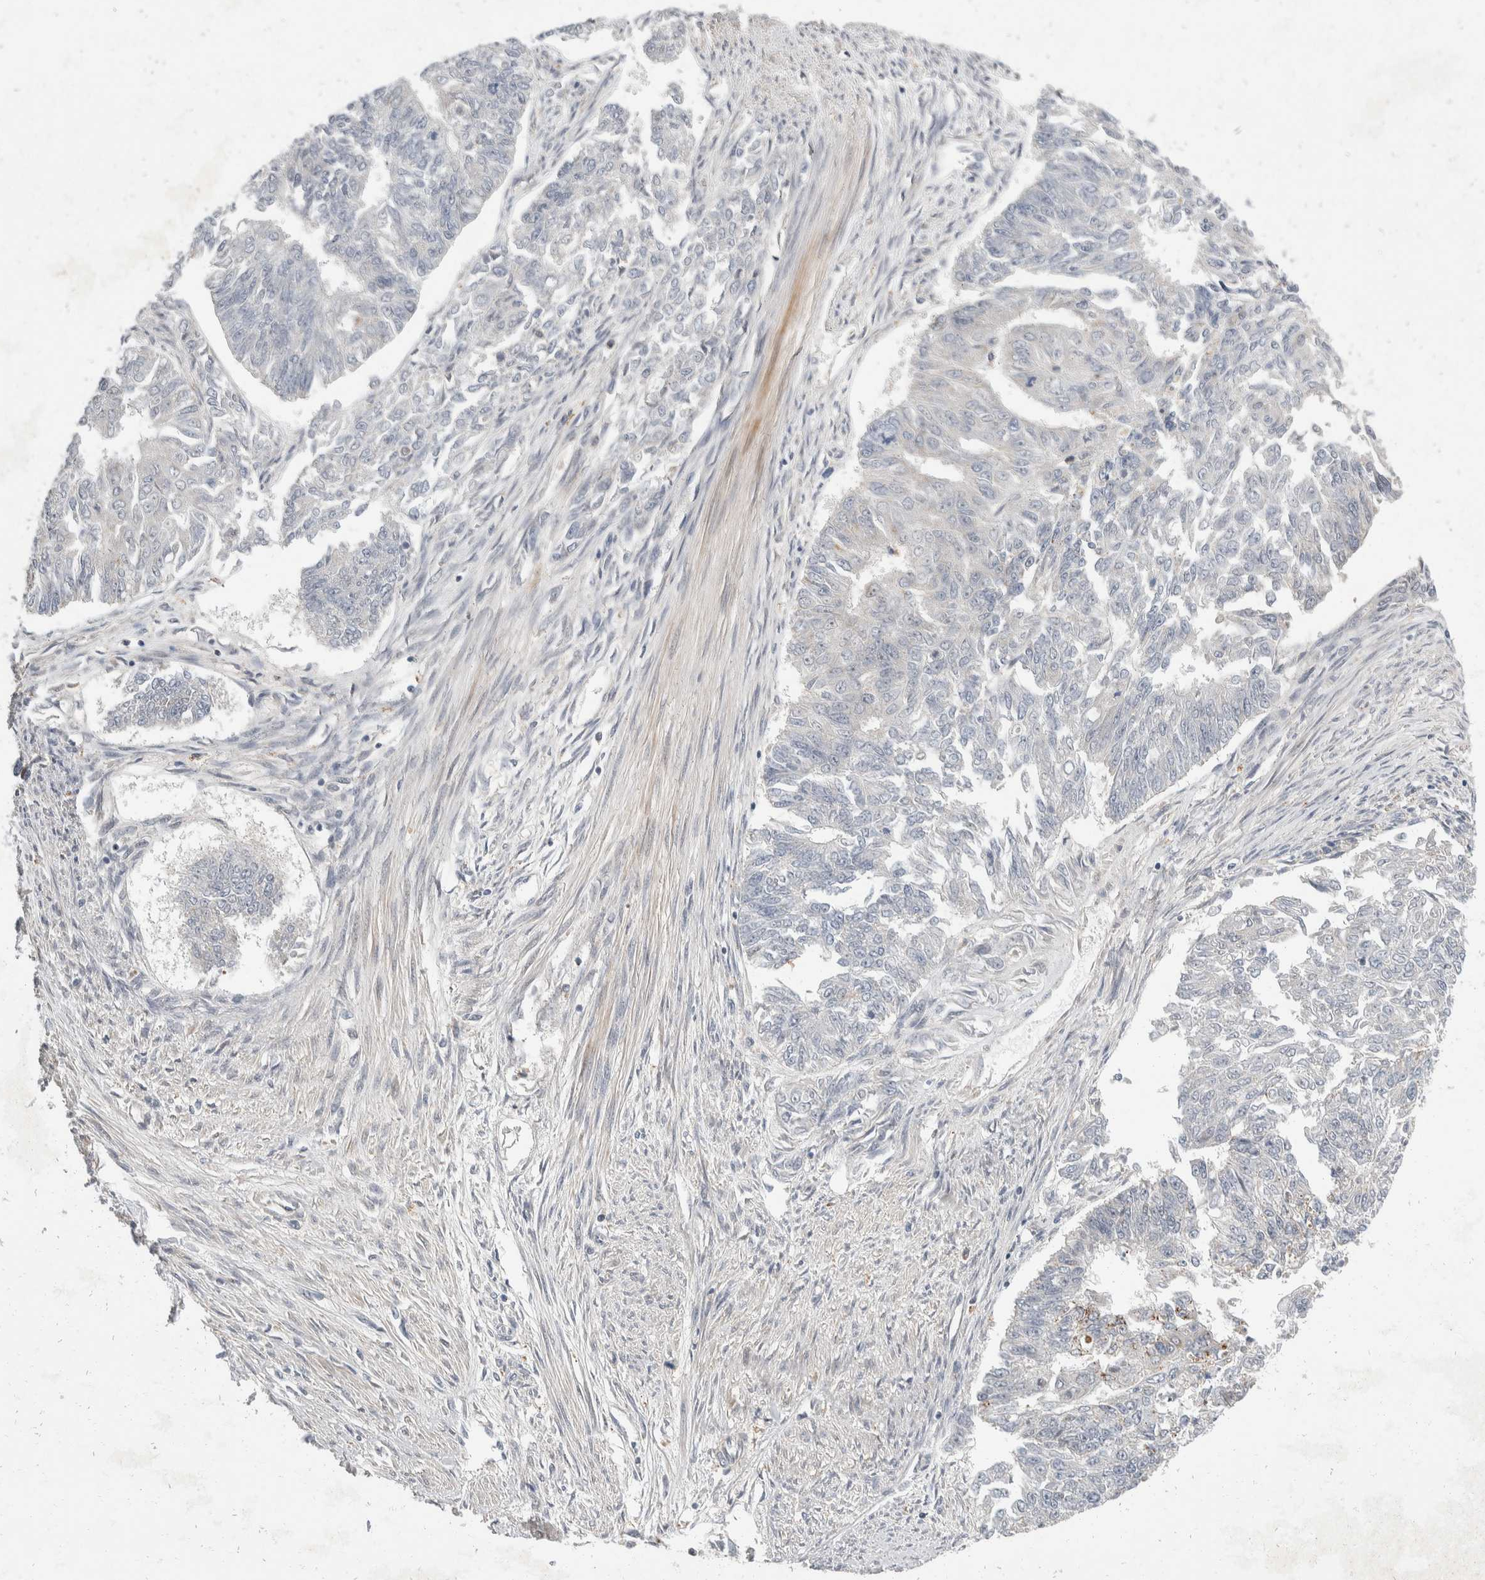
{"staining": {"intensity": "negative", "quantity": "none", "location": "none"}, "tissue": "endometrial cancer", "cell_type": "Tumor cells", "image_type": "cancer", "snomed": [{"axis": "morphology", "description": "Adenocarcinoma, NOS"}, {"axis": "topography", "description": "Endometrium"}], "caption": "Immunohistochemistry (IHC) photomicrograph of human endometrial cancer (adenocarcinoma) stained for a protein (brown), which shows no positivity in tumor cells.", "gene": "ZNF703", "patient": {"sex": "female", "age": 32}}